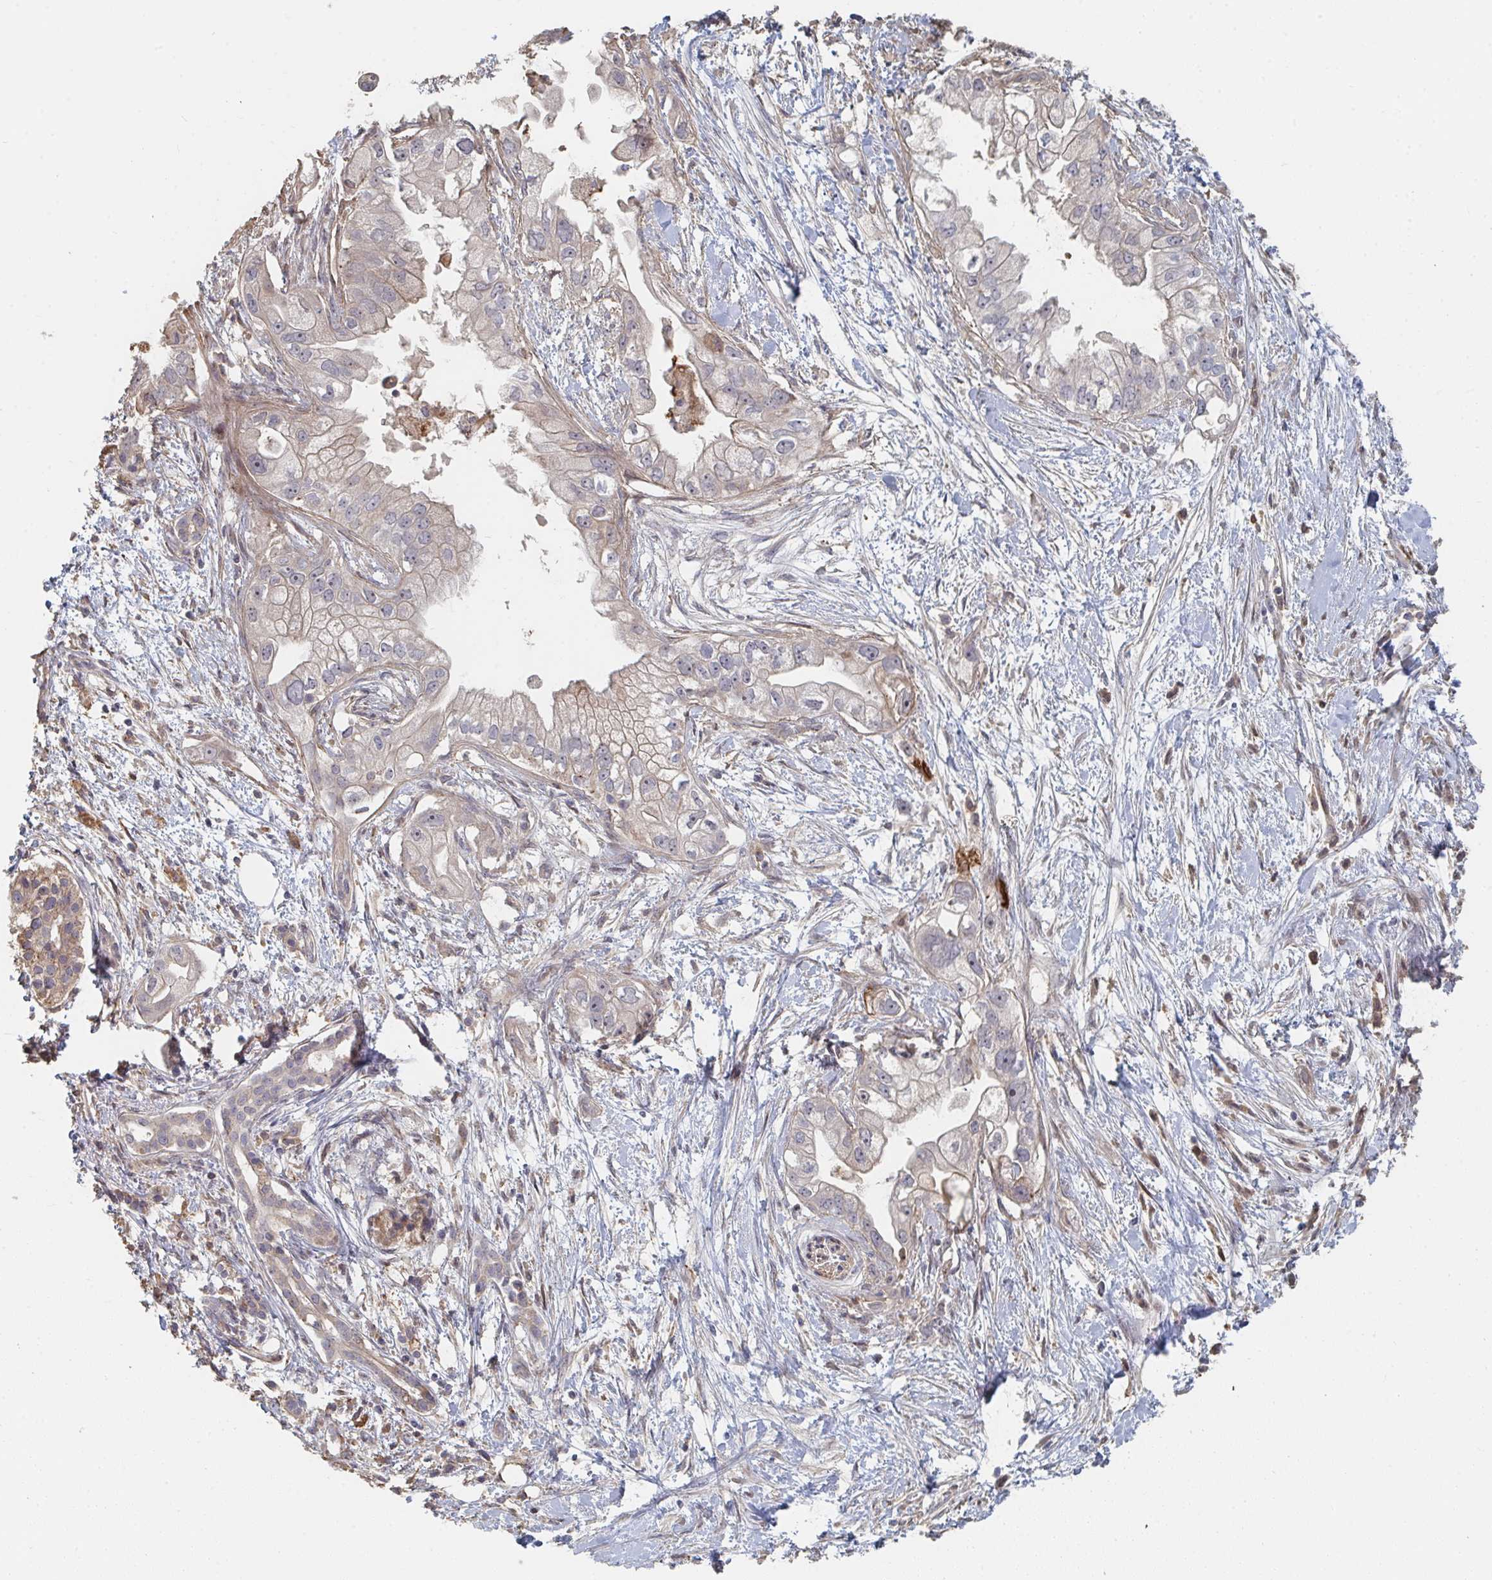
{"staining": {"intensity": "negative", "quantity": "none", "location": "none"}, "tissue": "pancreatic cancer", "cell_type": "Tumor cells", "image_type": "cancer", "snomed": [{"axis": "morphology", "description": "Adenocarcinoma, NOS"}, {"axis": "topography", "description": "Pancreas"}], "caption": "Tumor cells show no significant staining in pancreatic adenocarcinoma. (Brightfield microscopy of DAB (3,3'-diaminobenzidine) immunohistochemistry (IHC) at high magnification).", "gene": "PTEN", "patient": {"sex": "male", "age": 70}}